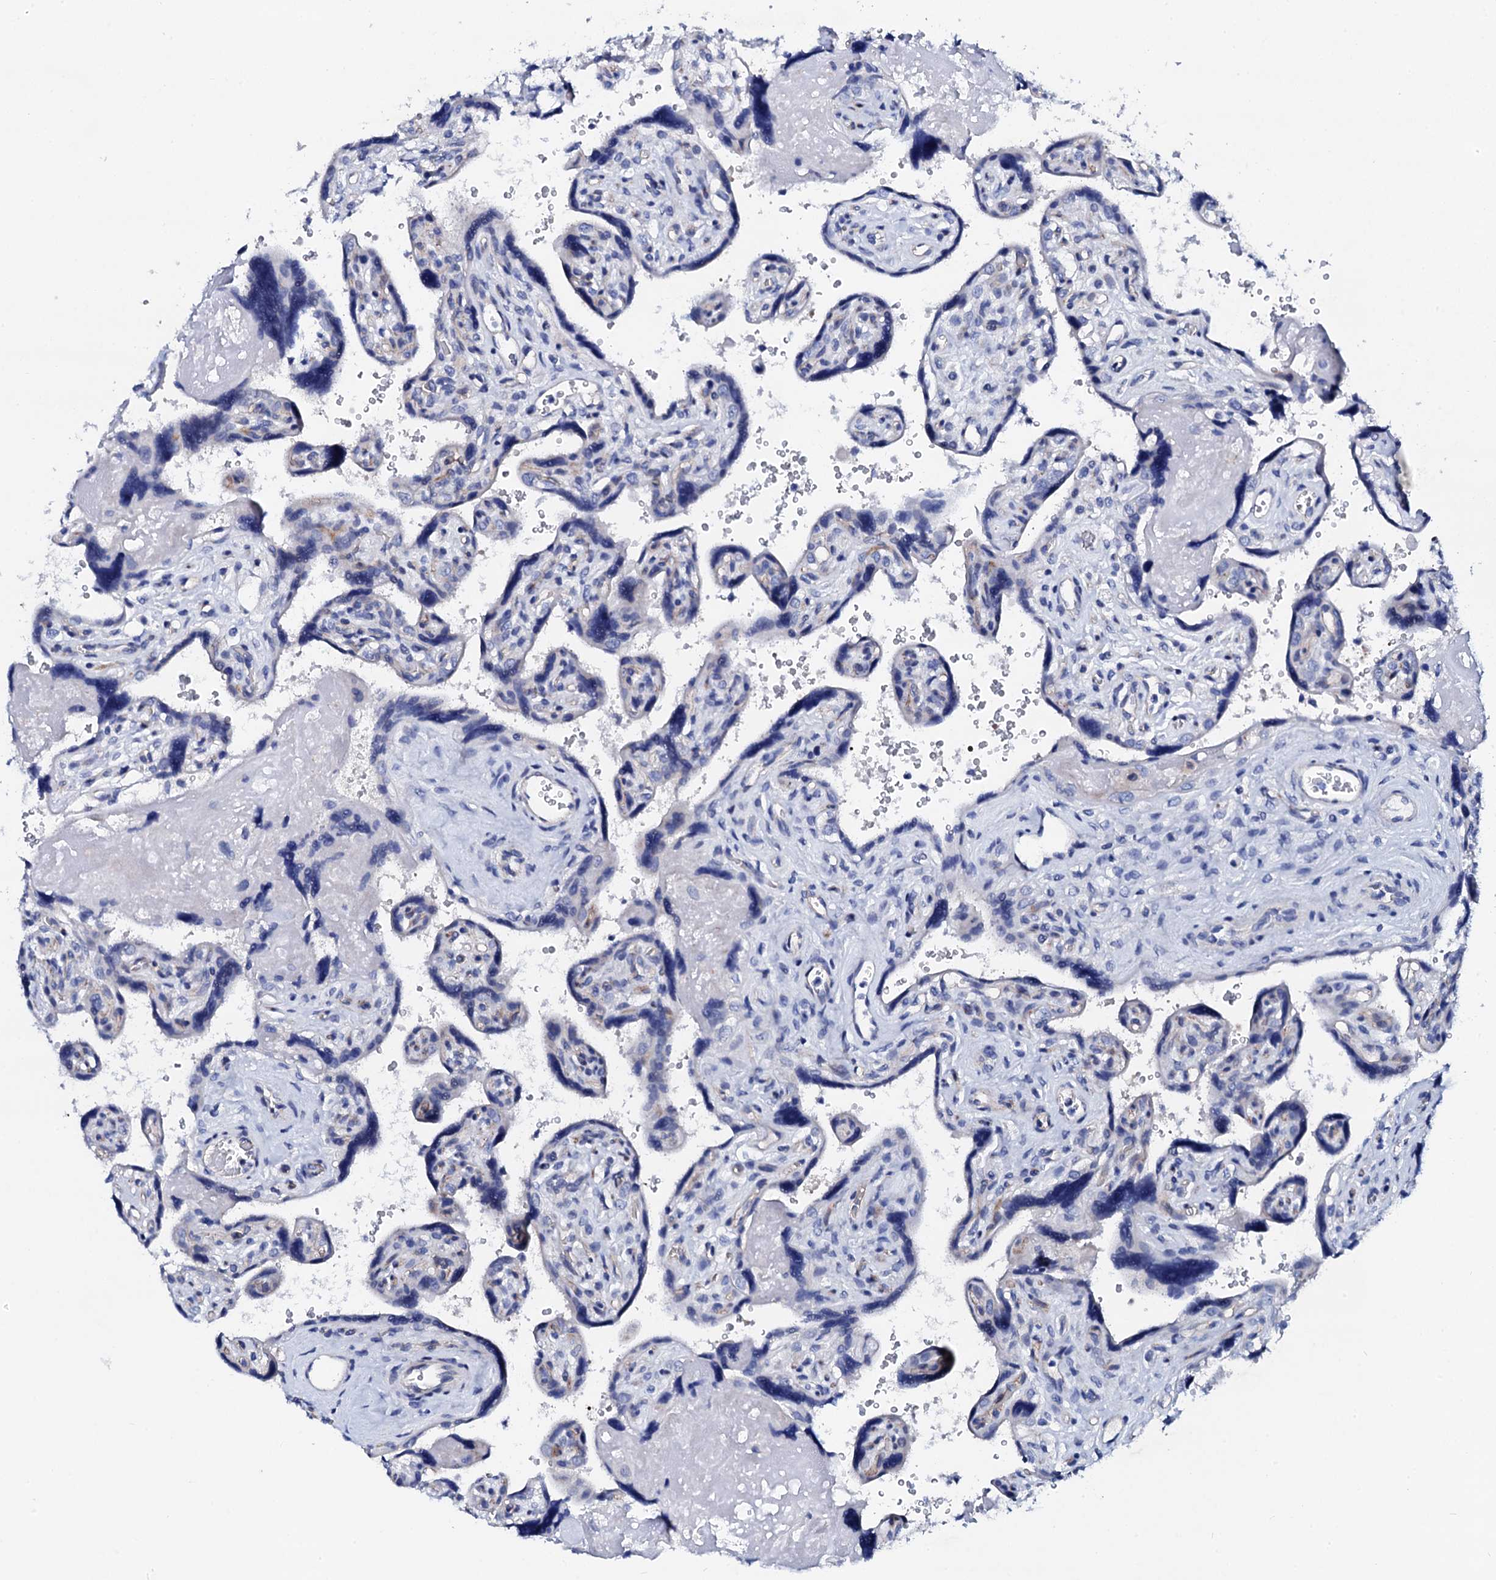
{"staining": {"intensity": "negative", "quantity": "none", "location": "none"}, "tissue": "placenta", "cell_type": "Trophoblastic cells", "image_type": "normal", "snomed": [{"axis": "morphology", "description": "Normal tissue, NOS"}, {"axis": "topography", "description": "Placenta"}], "caption": "Immunohistochemical staining of normal placenta shows no significant expression in trophoblastic cells. (DAB (3,3'-diaminobenzidine) IHC with hematoxylin counter stain).", "gene": "TRDN", "patient": {"sex": "female", "age": 39}}